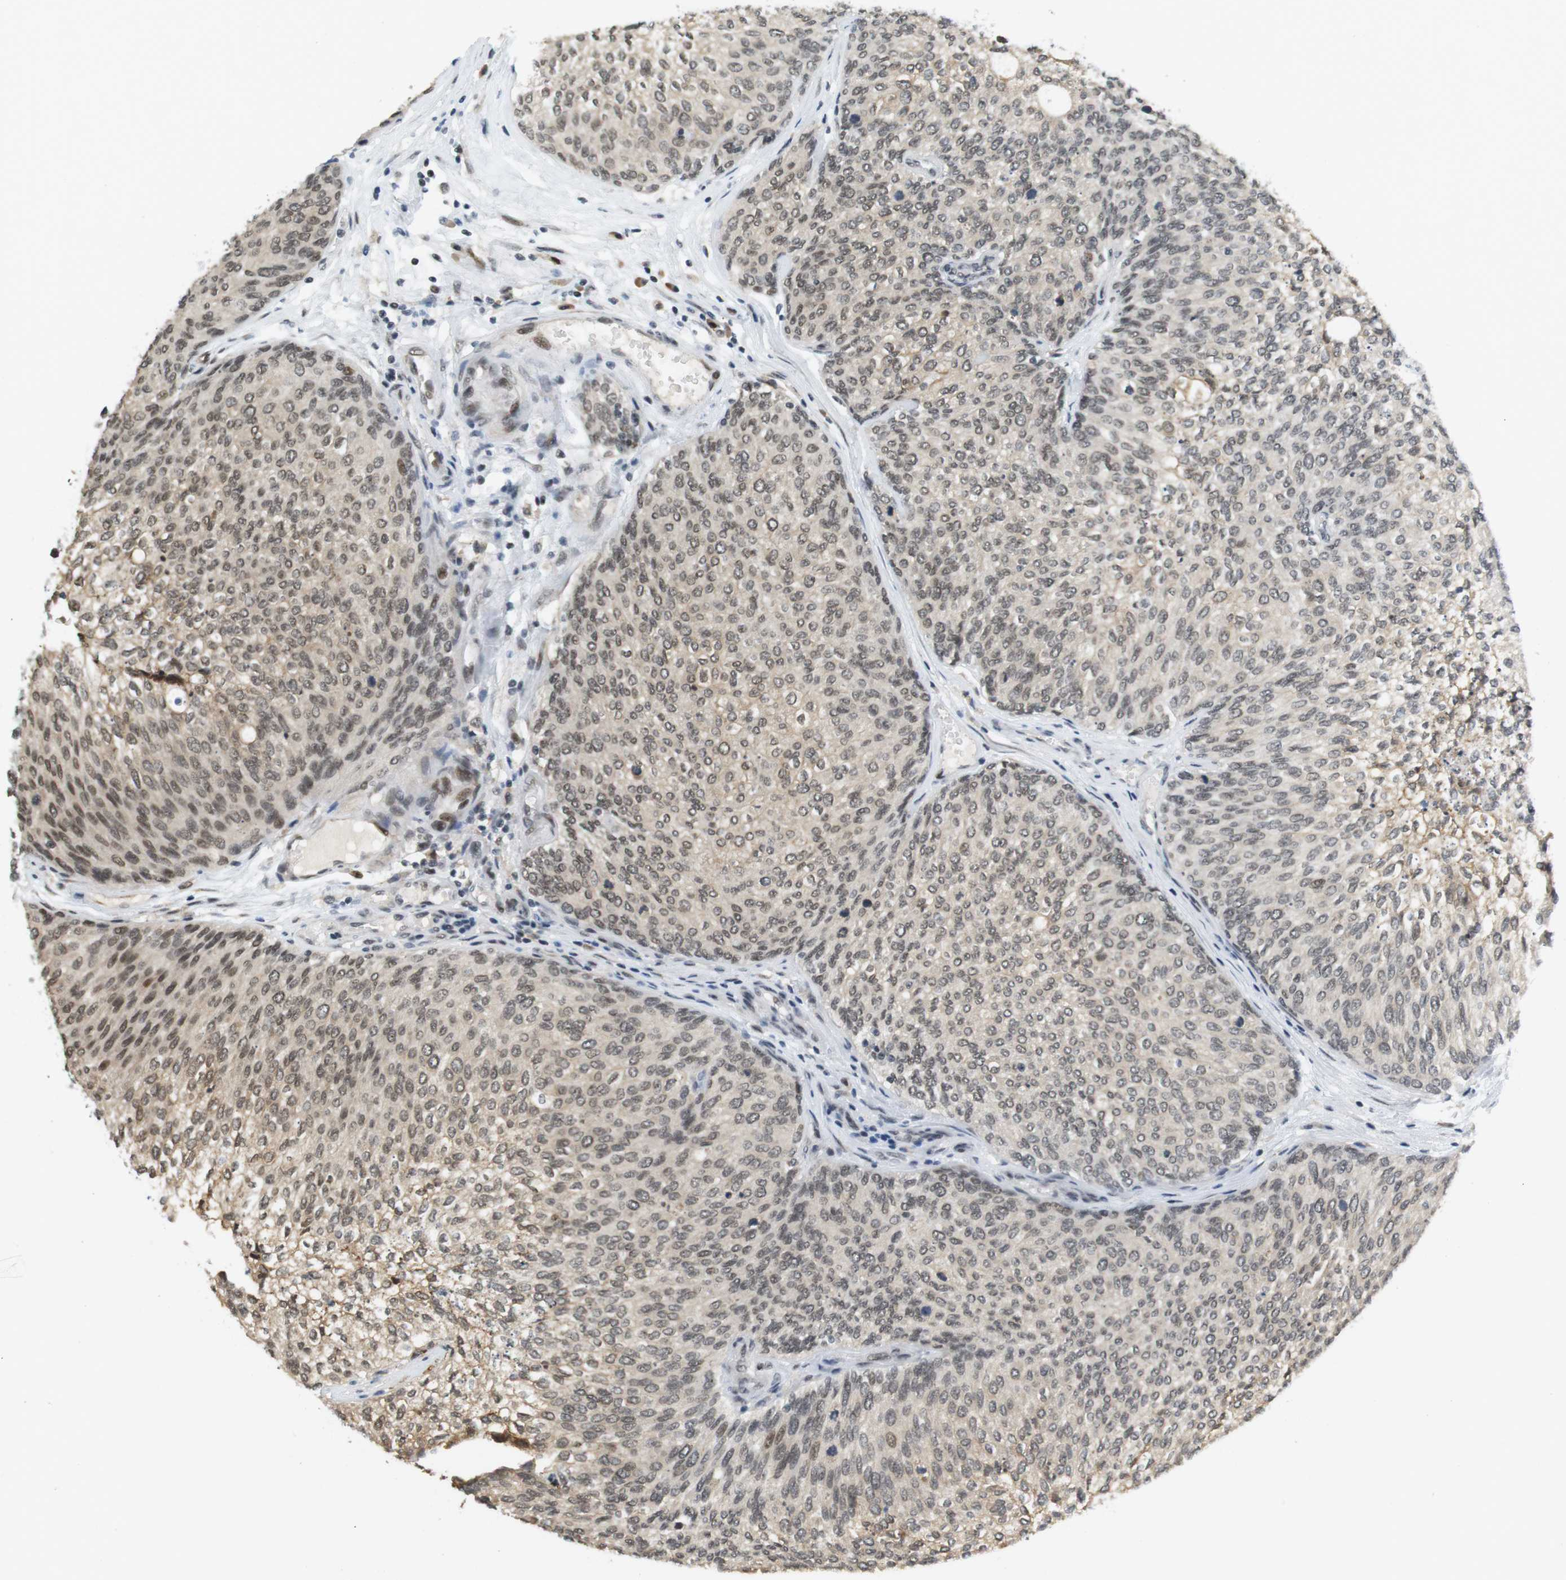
{"staining": {"intensity": "weak", "quantity": ">75%", "location": "nuclear"}, "tissue": "urothelial cancer", "cell_type": "Tumor cells", "image_type": "cancer", "snomed": [{"axis": "morphology", "description": "Urothelial carcinoma, Low grade"}, {"axis": "topography", "description": "Urinary bladder"}], "caption": "Urothelial cancer tissue shows weak nuclear expression in approximately >75% of tumor cells, visualized by immunohistochemistry.", "gene": "RNF38", "patient": {"sex": "female", "age": 79}}